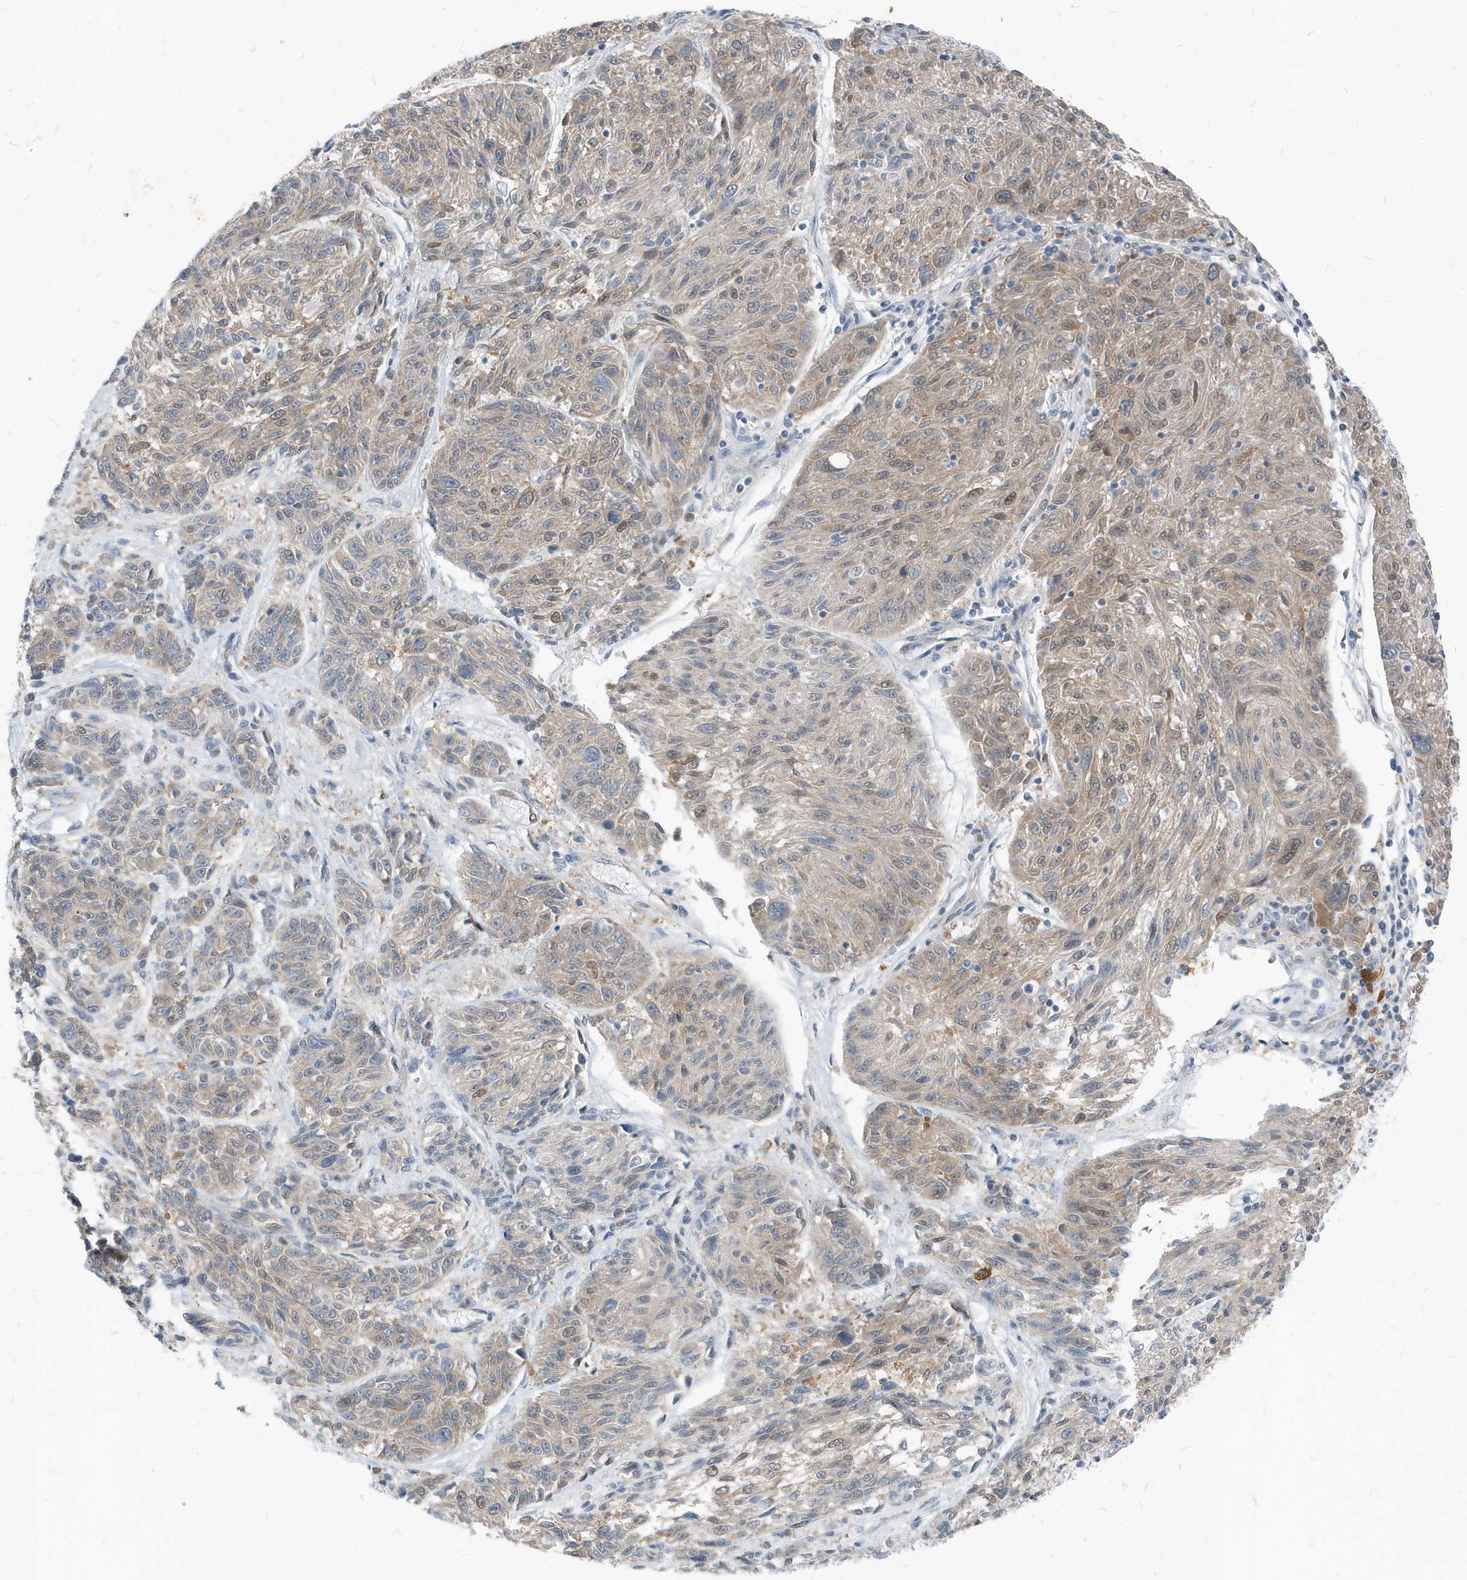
{"staining": {"intensity": "weak", "quantity": "<25%", "location": "nuclear"}, "tissue": "melanoma", "cell_type": "Tumor cells", "image_type": "cancer", "snomed": [{"axis": "morphology", "description": "Malignant melanoma, NOS"}, {"axis": "topography", "description": "Skin"}], "caption": "Melanoma was stained to show a protein in brown. There is no significant positivity in tumor cells.", "gene": "NCOA7", "patient": {"sex": "male", "age": 53}}